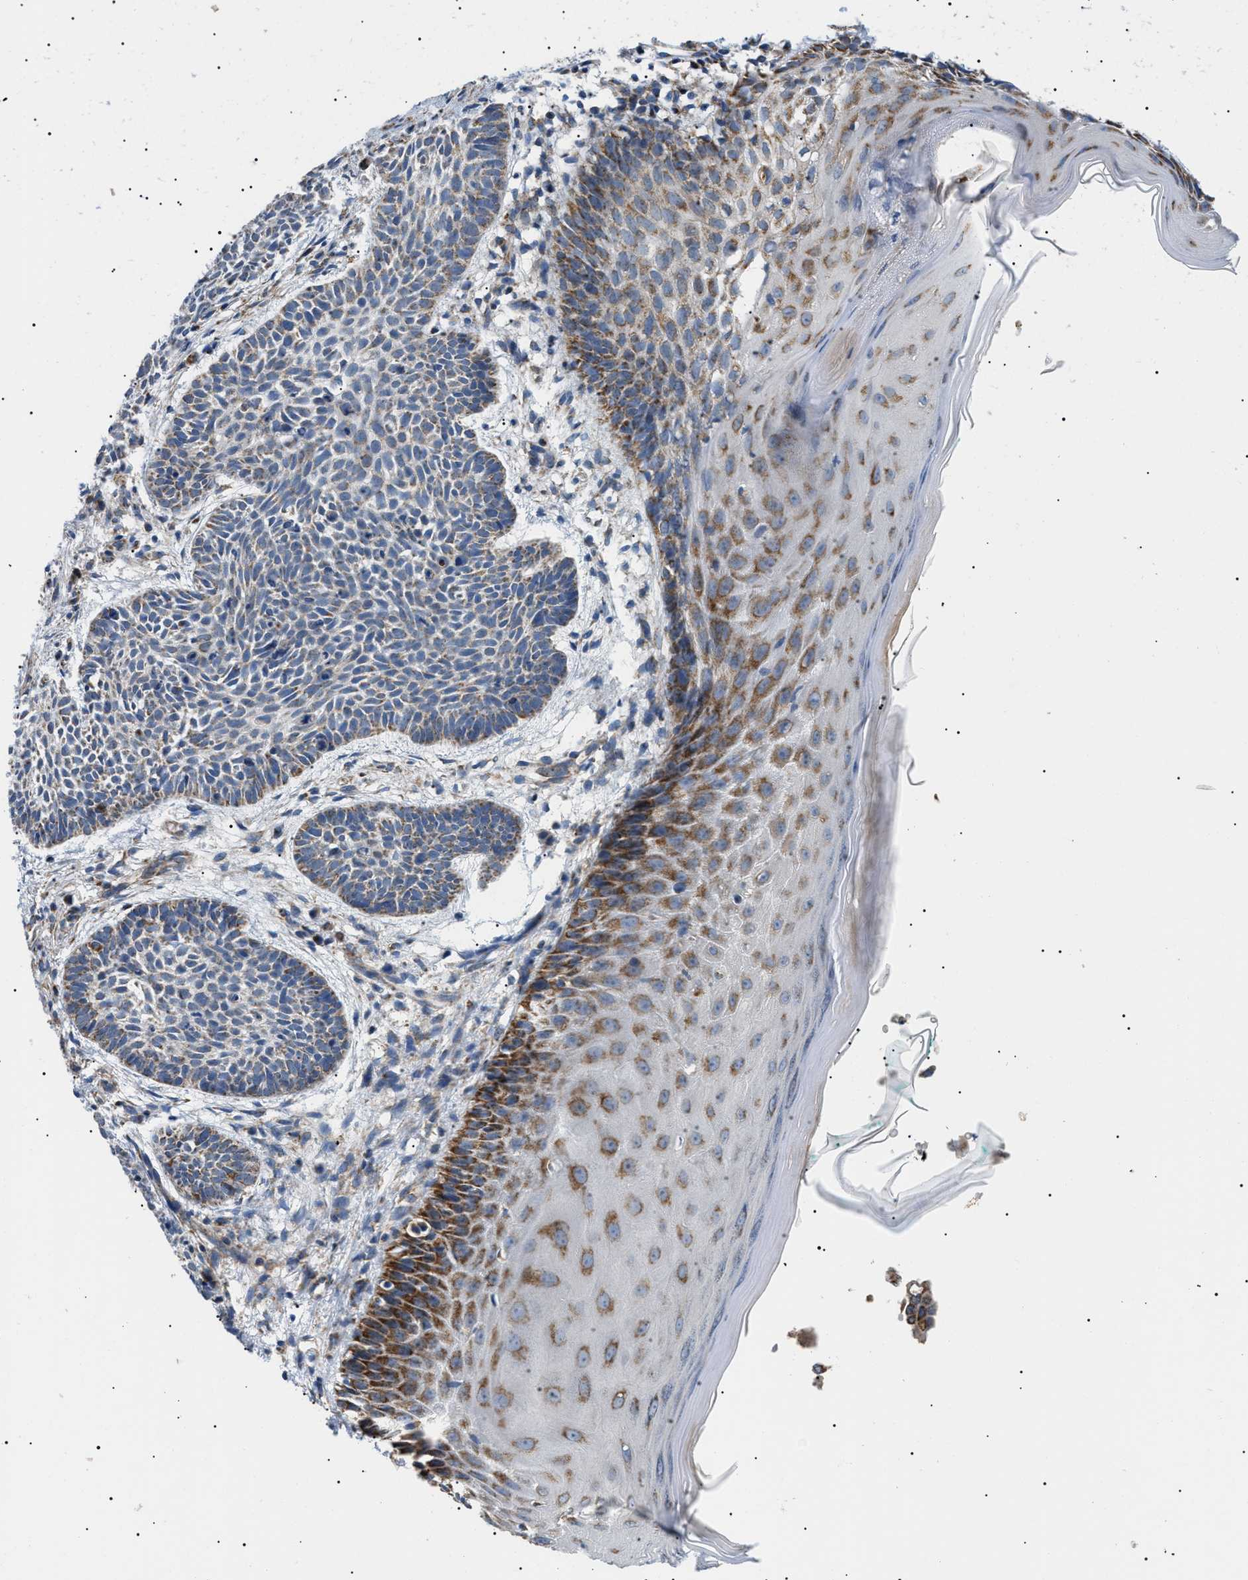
{"staining": {"intensity": "moderate", "quantity": ">75%", "location": "cytoplasmic/membranous"}, "tissue": "skin cancer", "cell_type": "Tumor cells", "image_type": "cancer", "snomed": [{"axis": "morphology", "description": "Basal cell carcinoma"}, {"axis": "topography", "description": "Skin"}], "caption": "Brown immunohistochemical staining in basal cell carcinoma (skin) demonstrates moderate cytoplasmic/membranous expression in about >75% of tumor cells.", "gene": "TOMM6", "patient": {"sex": "male", "age": 60}}